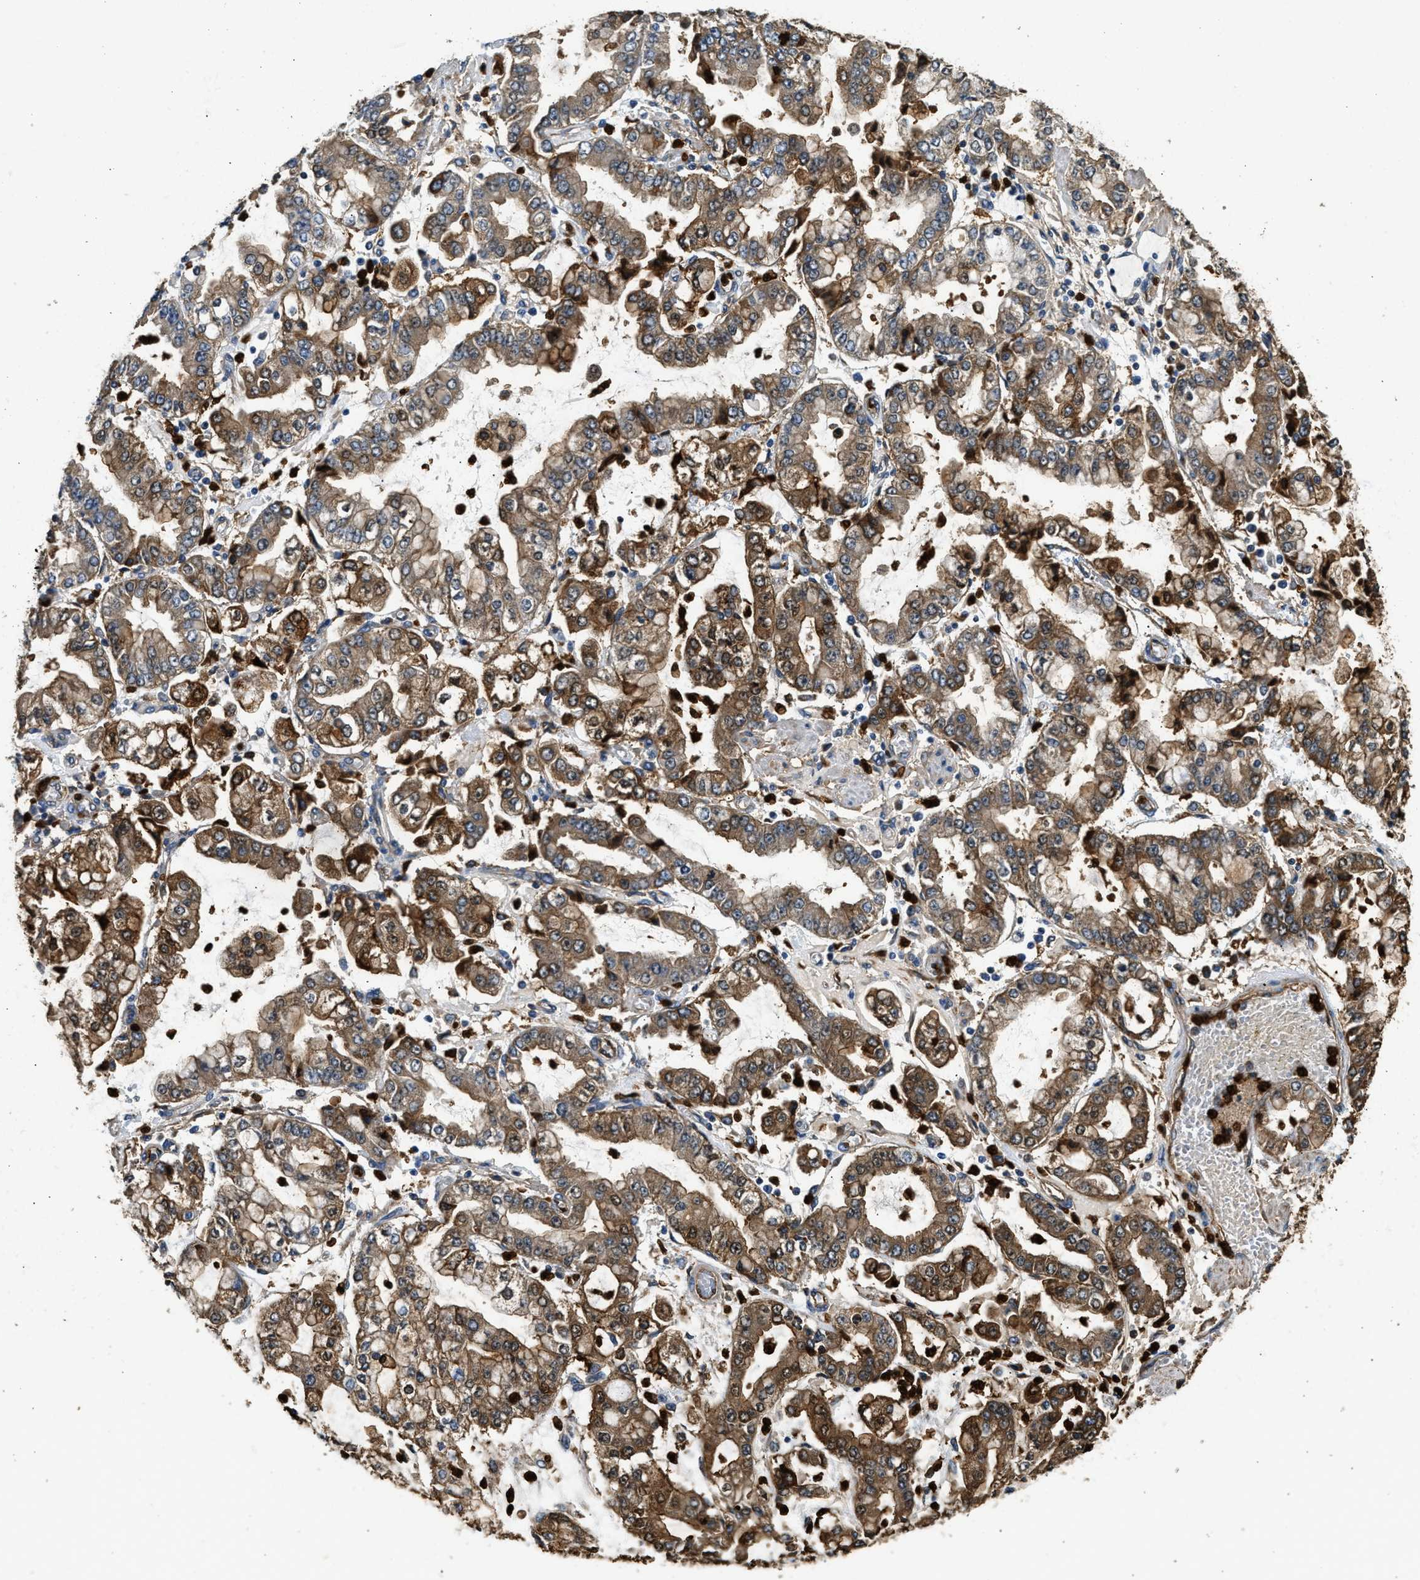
{"staining": {"intensity": "moderate", "quantity": ">75%", "location": "cytoplasmic/membranous"}, "tissue": "stomach cancer", "cell_type": "Tumor cells", "image_type": "cancer", "snomed": [{"axis": "morphology", "description": "Adenocarcinoma, NOS"}, {"axis": "topography", "description": "Stomach"}], "caption": "The photomicrograph reveals staining of stomach adenocarcinoma, revealing moderate cytoplasmic/membranous protein positivity (brown color) within tumor cells.", "gene": "ANXA3", "patient": {"sex": "male", "age": 76}}